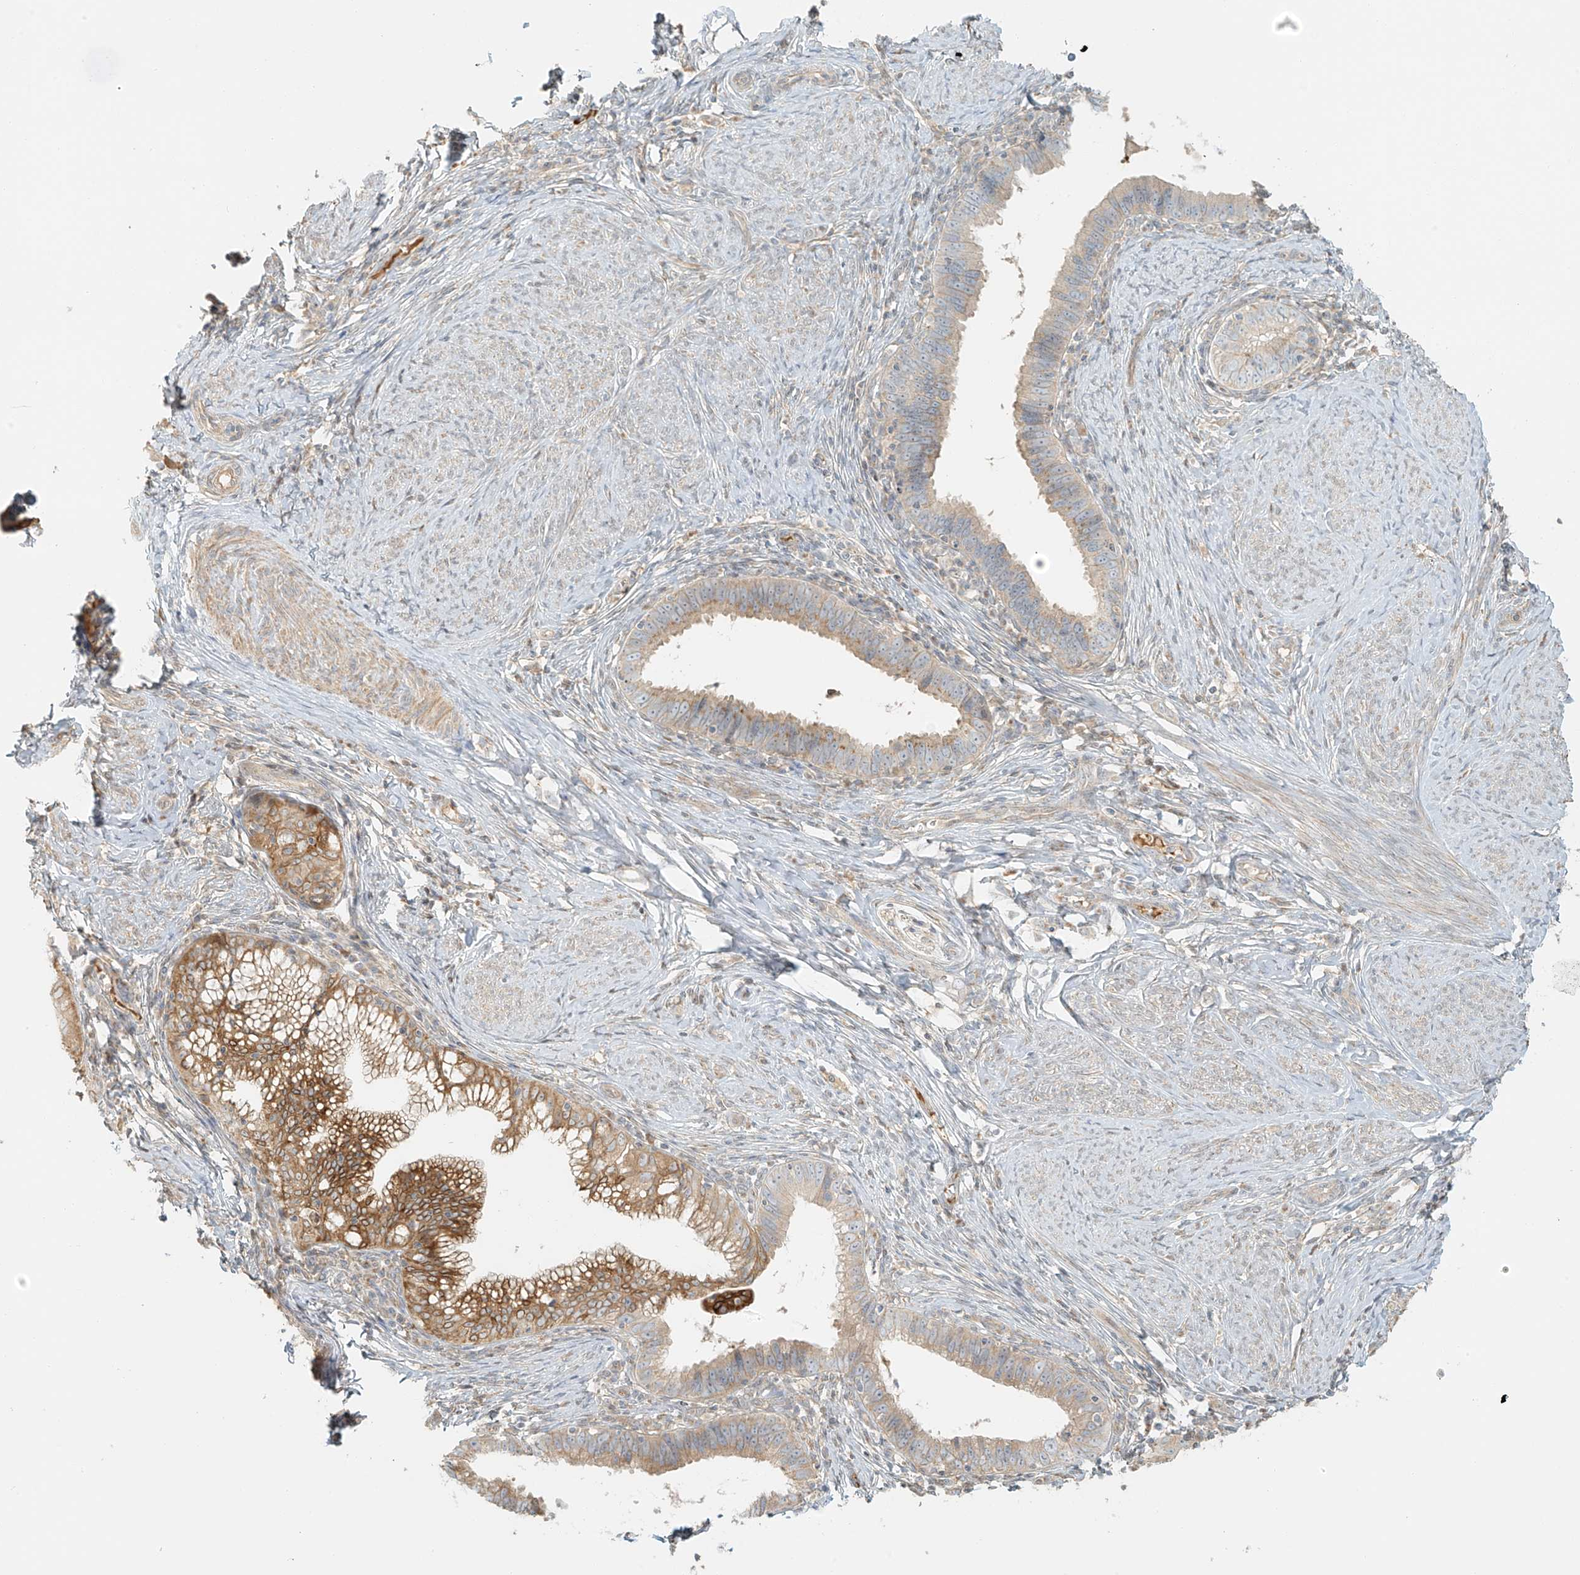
{"staining": {"intensity": "moderate", "quantity": "<25%", "location": "cytoplasmic/membranous"}, "tissue": "cervical cancer", "cell_type": "Tumor cells", "image_type": "cancer", "snomed": [{"axis": "morphology", "description": "Adenocarcinoma, NOS"}, {"axis": "topography", "description": "Cervix"}], "caption": "Moderate cytoplasmic/membranous protein staining is present in approximately <25% of tumor cells in cervical adenocarcinoma. (DAB IHC, brown staining for protein, blue staining for nuclei).", "gene": "UPK1B", "patient": {"sex": "female", "age": 36}}